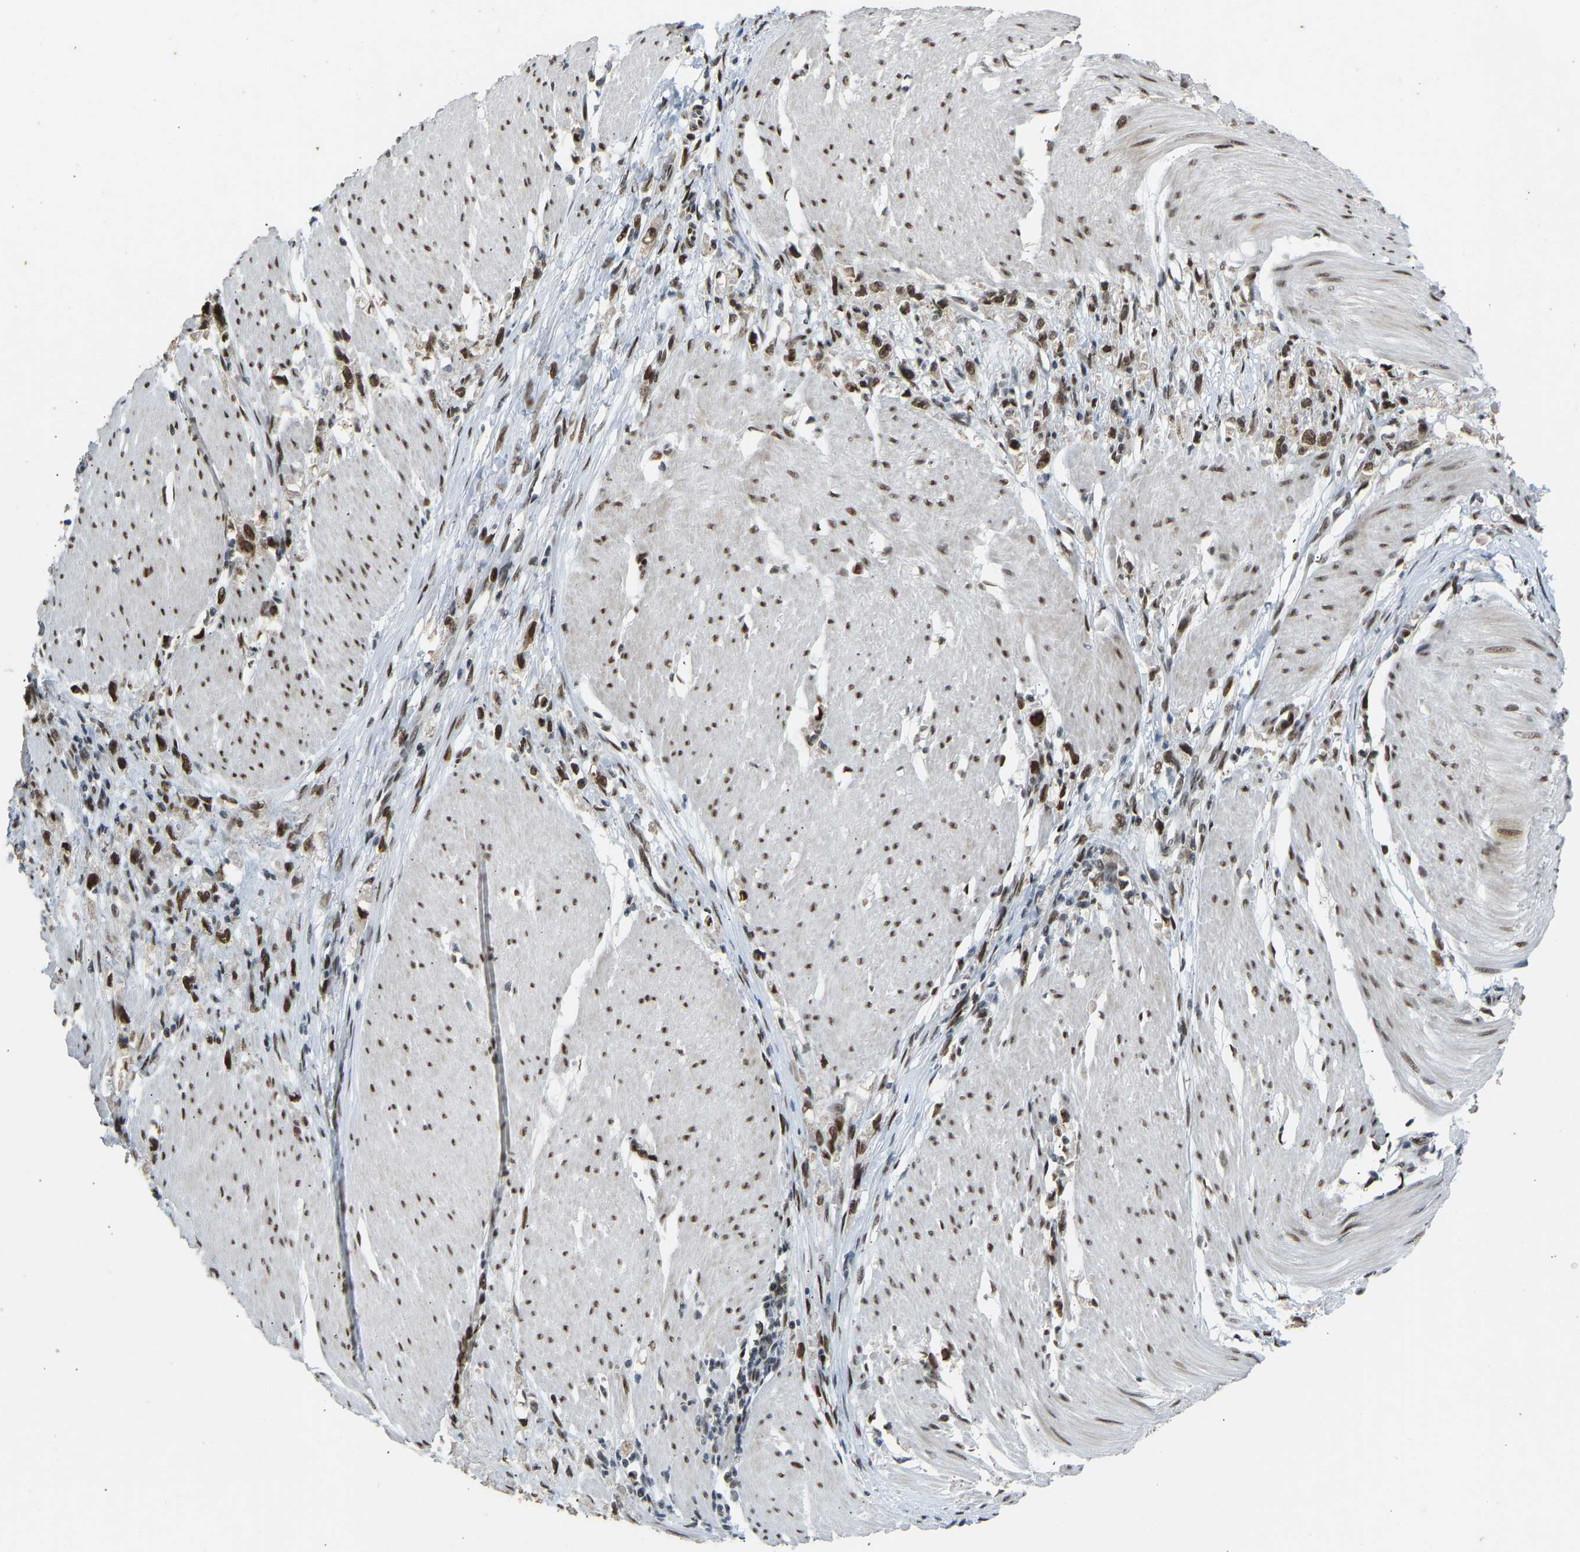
{"staining": {"intensity": "strong", "quantity": ">75%", "location": "nuclear"}, "tissue": "stomach cancer", "cell_type": "Tumor cells", "image_type": "cancer", "snomed": [{"axis": "morphology", "description": "Adenocarcinoma, NOS"}, {"axis": "topography", "description": "Stomach"}], "caption": "Adenocarcinoma (stomach) stained for a protein demonstrates strong nuclear positivity in tumor cells.", "gene": "FOXK1", "patient": {"sex": "female", "age": 59}}